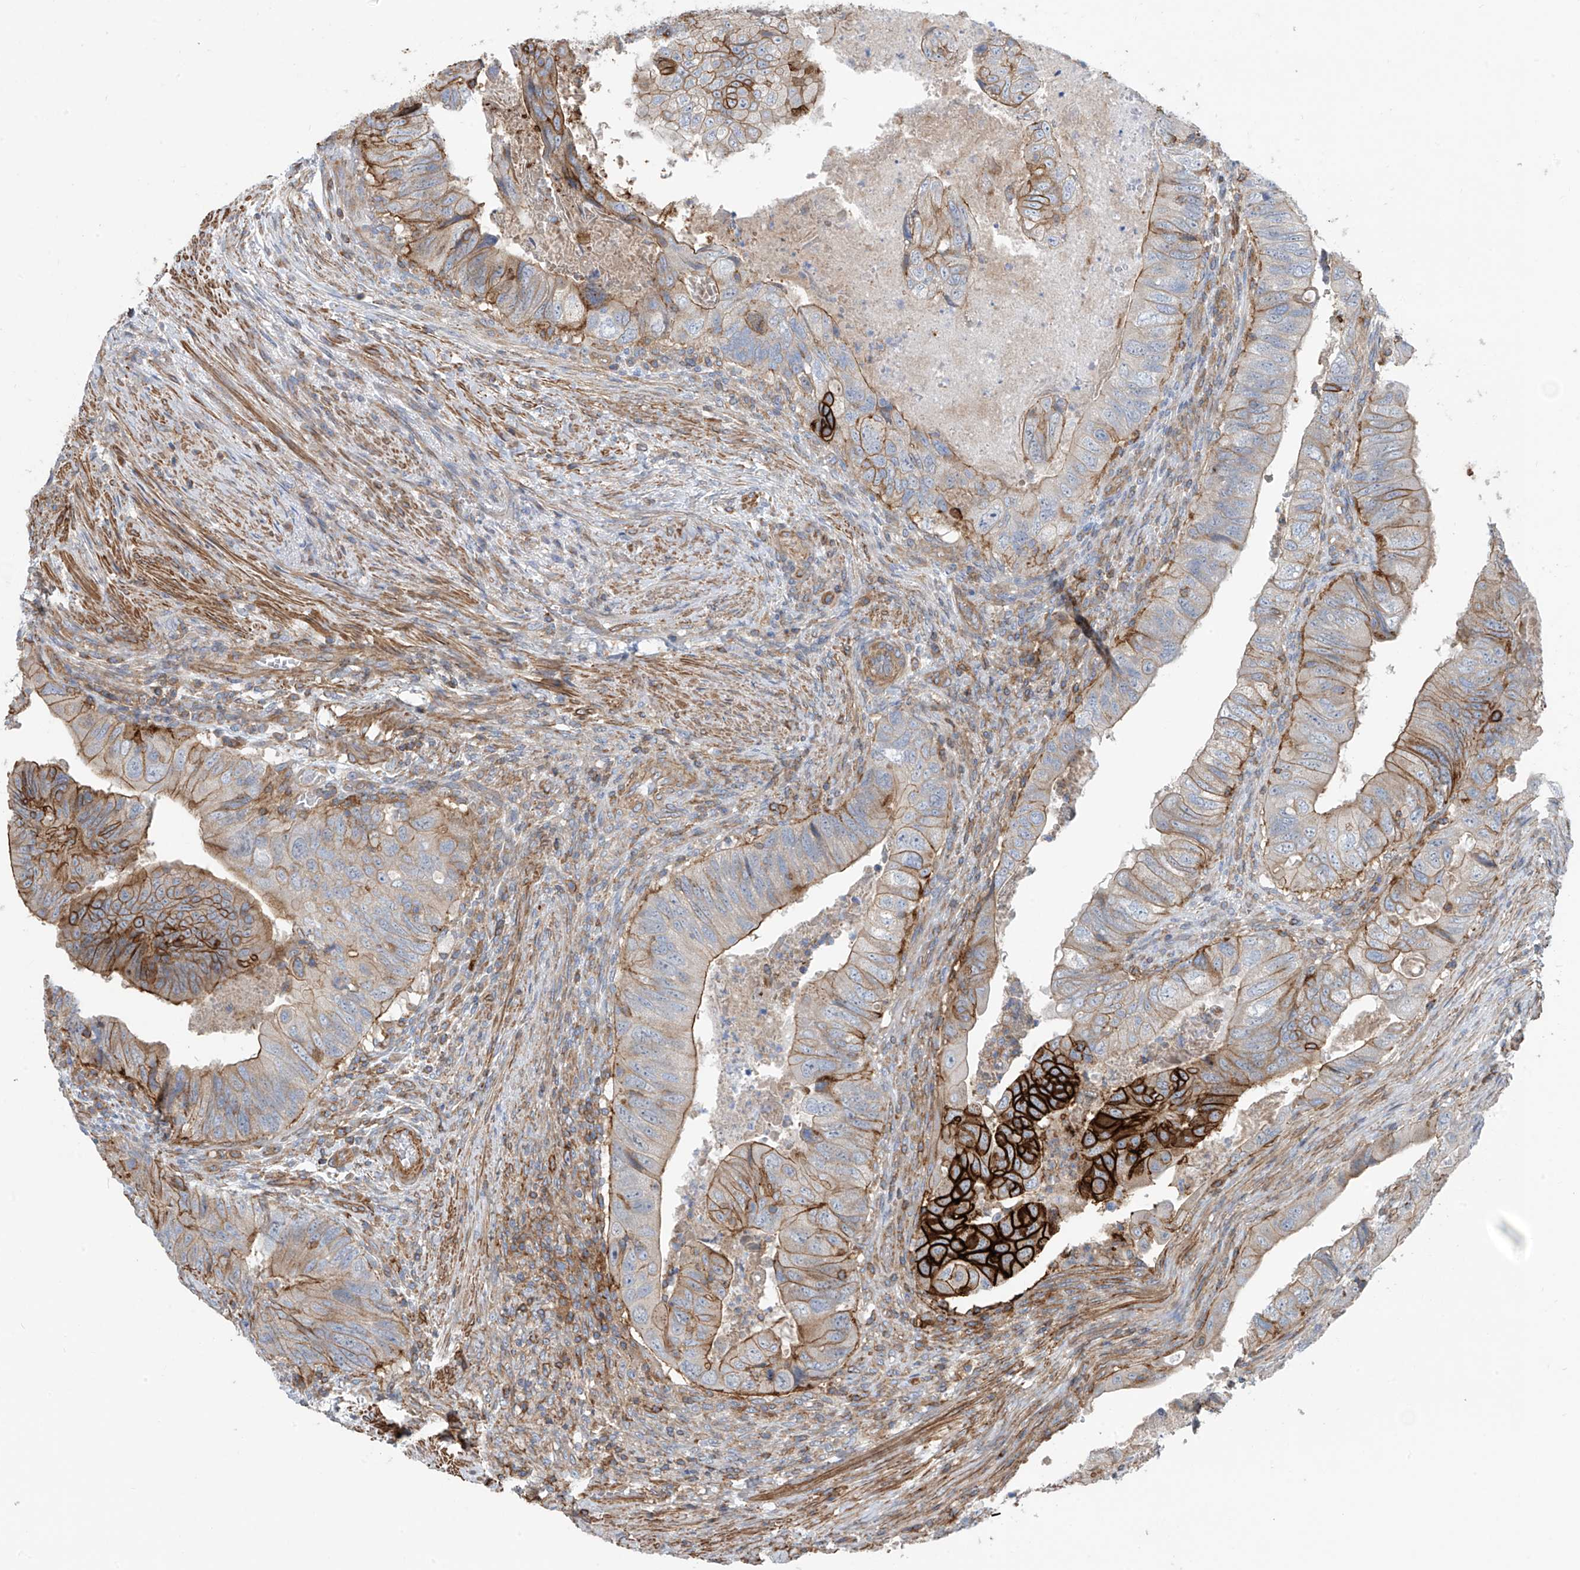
{"staining": {"intensity": "strong", "quantity": "<25%", "location": "cytoplasmic/membranous"}, "tissue": "colorectal cancer", "cell_type": "Tumor cells", "image_type": "cancer", "snomed": [{"axis": "morphology", "description": "Adenocarcinoma, NOS"}, {"axis": "topography", "description": "Rectum"}], "caption": "Immunohistochemical staining of human colorectal cancer (adenocarcinoma) displays medium levels of strong cytoplasmic/membranous protein expression in approximately <25% of tumor cells. The protein is stained brown, and the nuclei are stained in blue (DAB IHC with brightfield microscopy, high magnification).", "gene": "SLC1A5", "patient": {"sex": "male", "age": 63}}